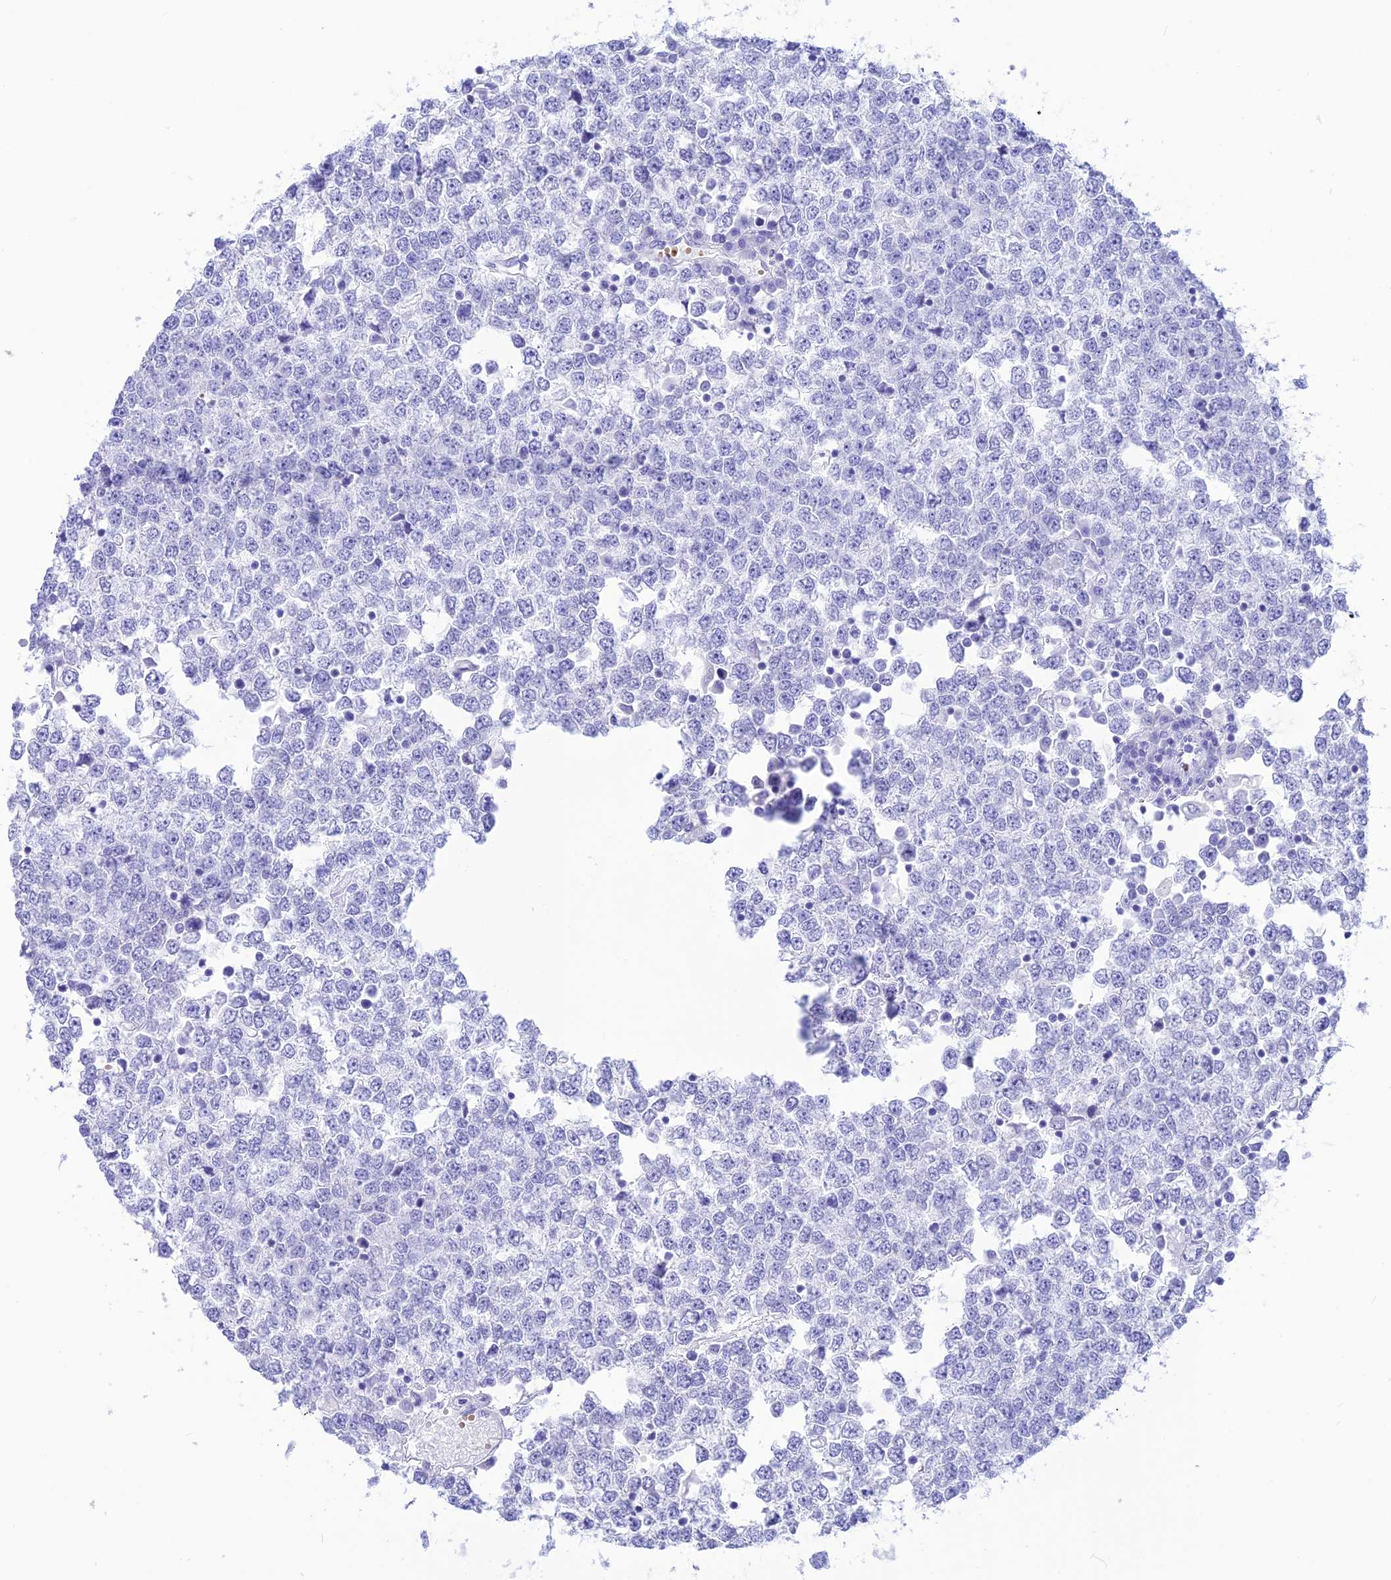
{"staining": {"intensity": "negative", "quantity": "none", "location": "none"}, "tissue": "testis cancer", "cell_type": "Tumor cells", "image_type": "cancer", "snomed": [{"axis": "morphology", "description": "Seminoma, NOS"}, {"axis": "topography", "description": "Testis"}], "caption": "The photomicrograph reveals no staining of tumor cells in testis cancer. The staining was performed using DAB to visualize the protein expression in brown, while the nuclei were stained in blue with hematoxylin (Magnification: 20x).", "gene": "GLYATL1", "patient": {"sex": "male", "age": 65}}